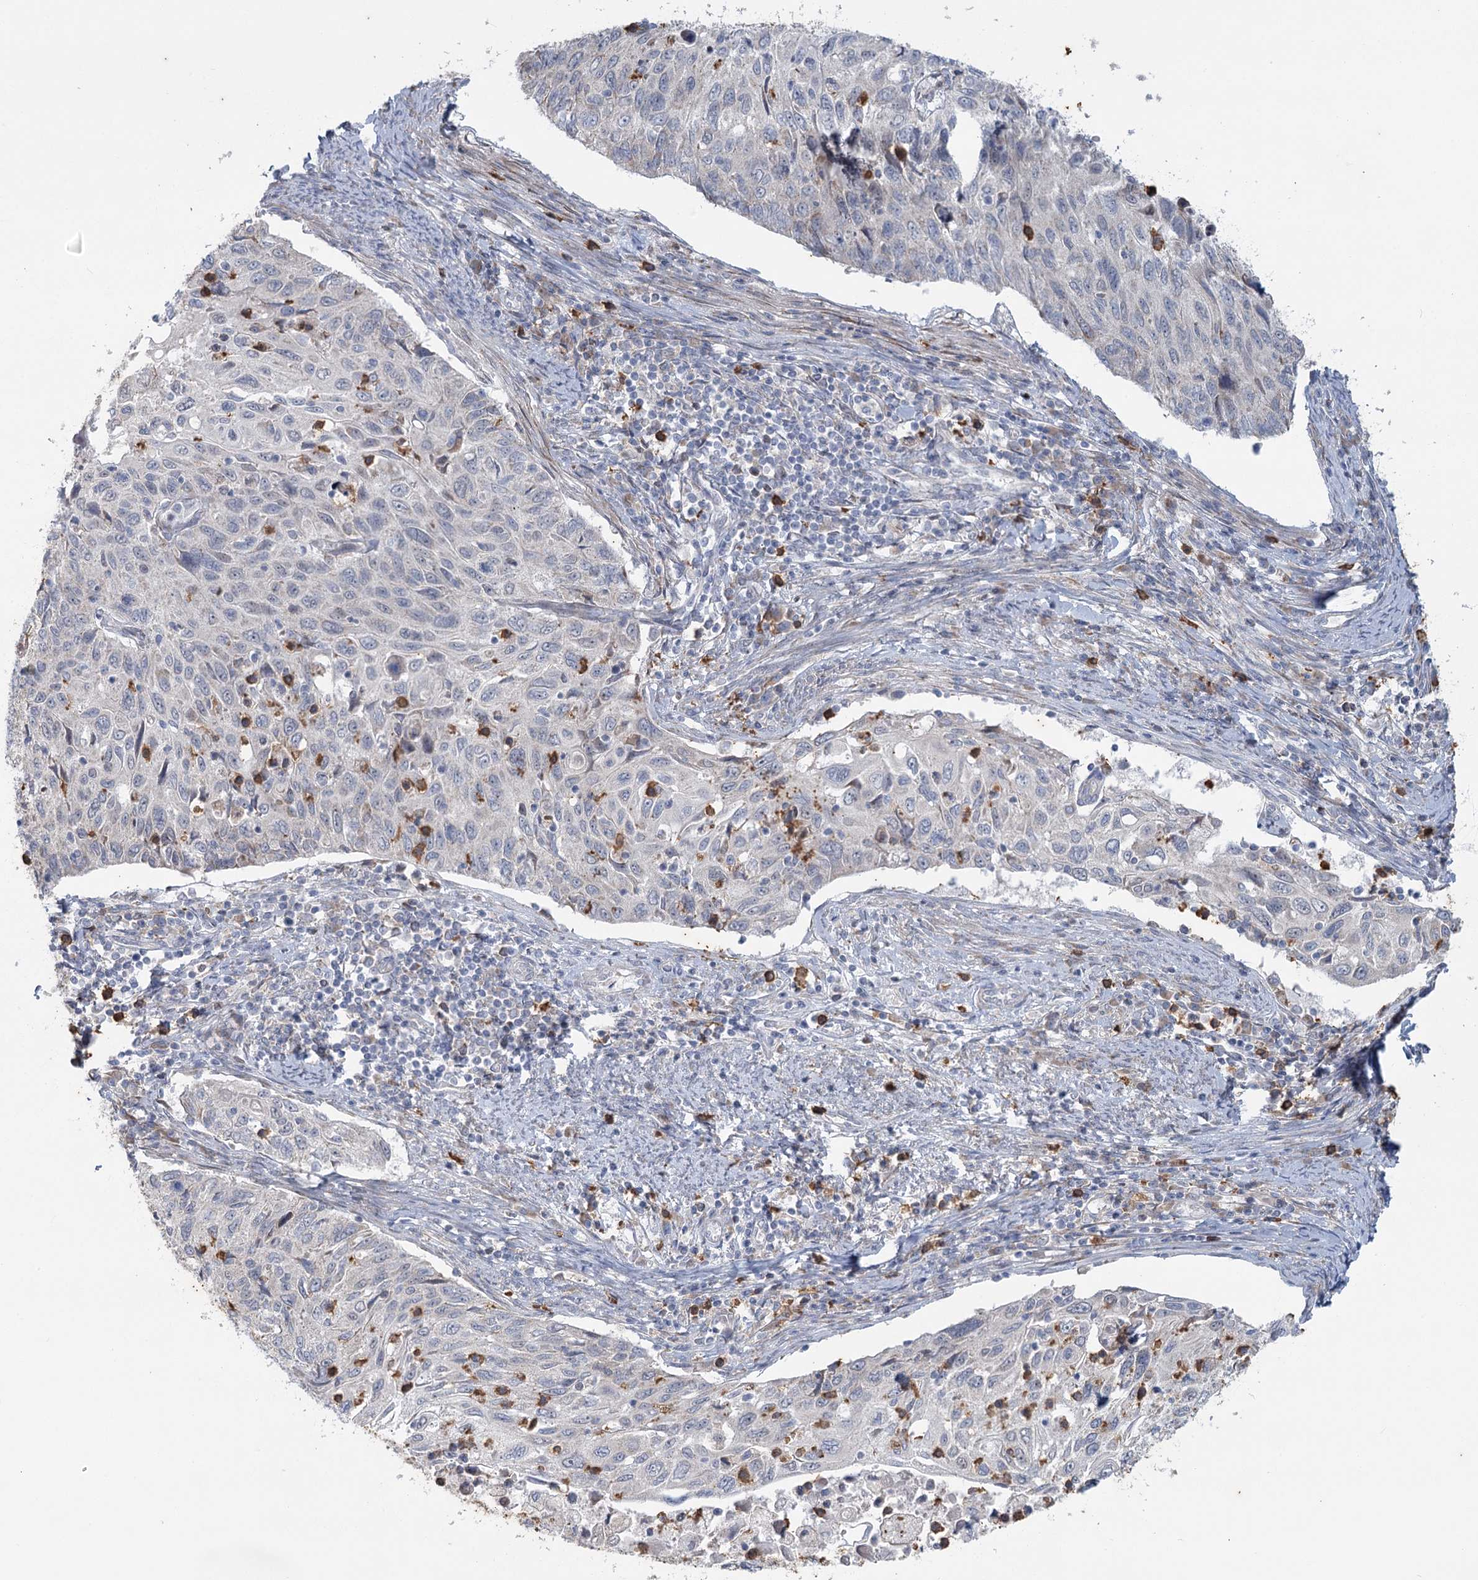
{"staining": {"intensity": "negative", "quantity": "none", "location": "none"}, "tissue": "cervical cancer", "cell_type": "Tumor cells", "image_type": "cancer", "snomed": [{"axis": "morphology", "description": "Squamous cell carcinoma, NOS"}, {"axis": "topography", "description": "Cervix"}], "caption": "Human cervical cancer (squamous cell carcinoma) stained for a protein using immunohistochemistry reveals no expression in tumor cells.", "gene": "PLA2G12A", "patient": {"sex": "female", "age": 70}}